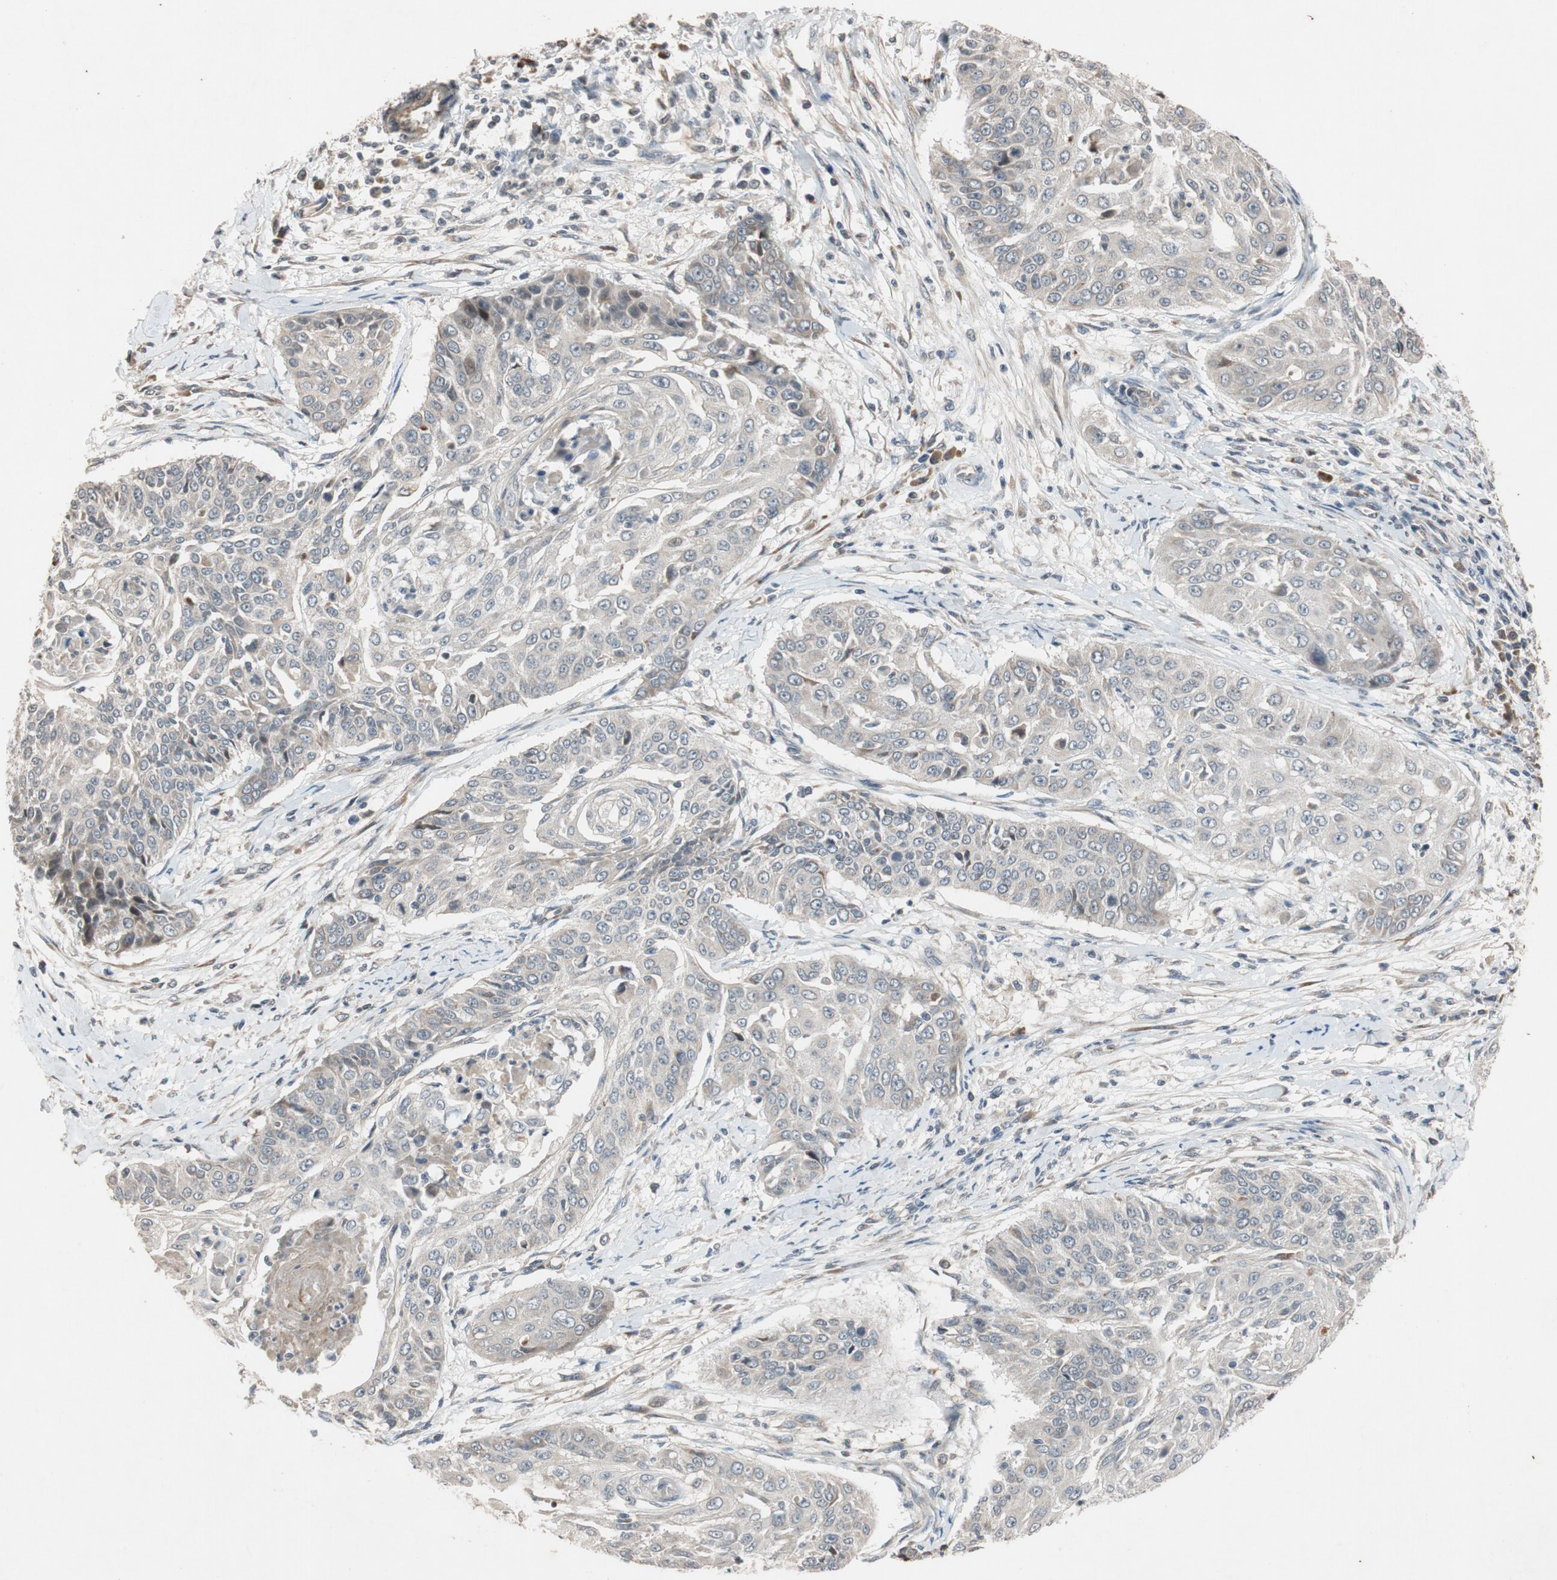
{"staining": {"intensity": "weak", "quantity": ">75%", "location": "cytoplasmic/membranous"}, "tissue": "cervical cancer", "cell_type": "Tumor cells", "image_type": "cancer", "snomed": [{"axis": "morphology", "description": "Squamous cell carcinoma, NOS"}, {"axis": "topography", "description": "Cervix"}], "caption": "High-magnification brightfield microscopy of cervical cancer stained with DAB (brown) and counterstained with hematoxylin (blue). tumor cells exhibit weak cytoplasmic/membranous positivity is present in about>75% of cells.", "gene": "ATP2C1", "patient": {"sex": "female", "age": 64}}